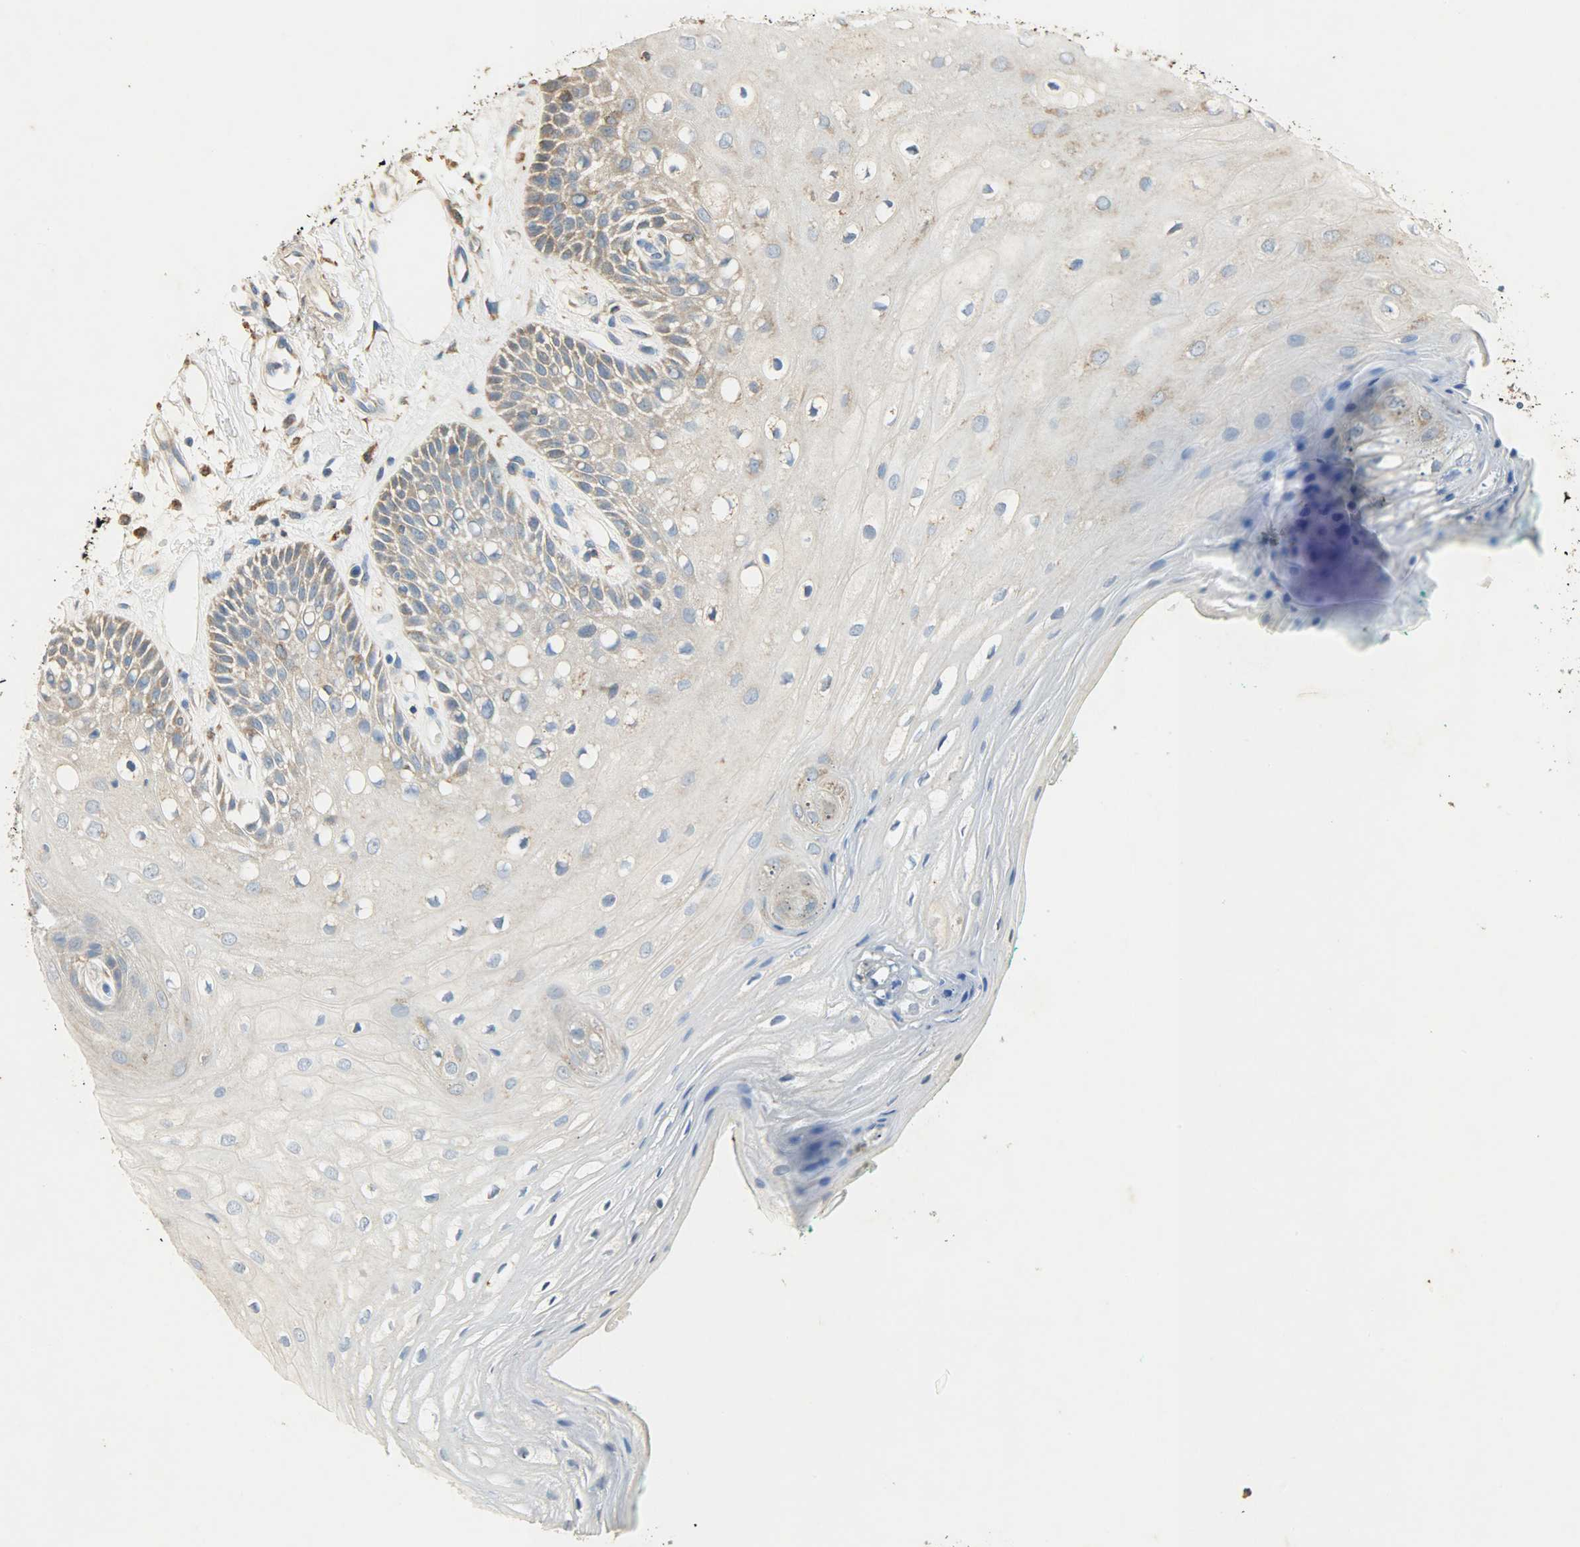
{"staining": {"intensity": "weak", "quantity": "25%-75%", "location": "cytoplasmic/membranous"}, "tissue": "oral mucosa", "cell_type": "Squamous epithelial cells", "image_type": "normal", "snomed": [{"axis": "morphology", "description": "Normal tissue, NOS"}, {"axis": "morphology", "description": "Squamous cell carcinoma, NOS"}, {"axis": "topography", "description": "Skeletal muscle"}, {"axis": "topography", "description": "Oral tissue"}, {"axis": "topography", "description": "Head-Neck"}], "caption": "The histopathology image shows immunohistochemical staining of normal oral mucosa. There is weak cytoplasmic/membranous expression is present in approximately 25%-75% of squamous epithelial cells.", "gene": "HSPA5", "patient": {"sex": "female", "age": 84}}